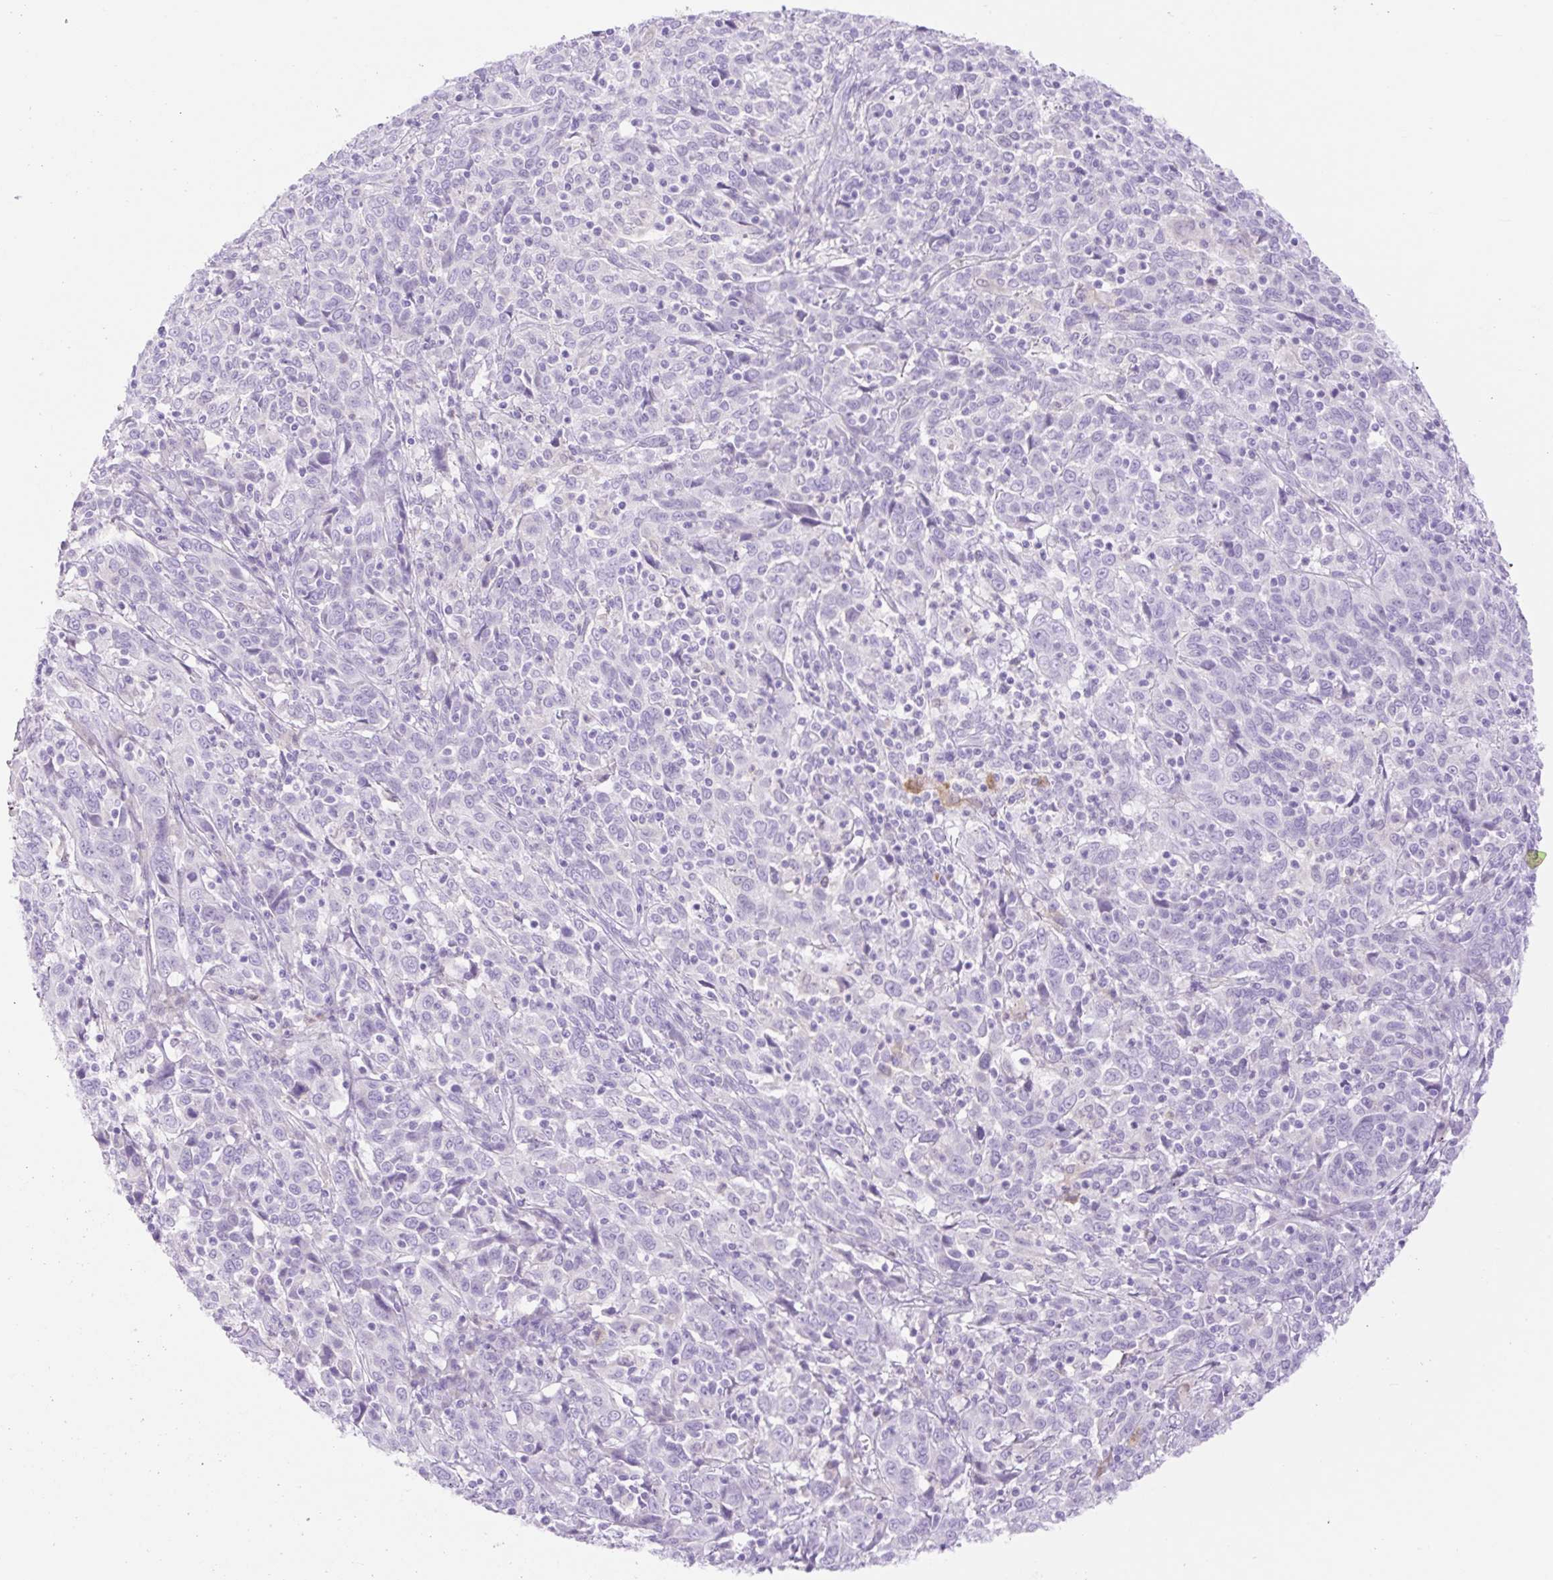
{"staining": {"intensity": "negative", "quantity": "none", "location": "none"}, "tissue": "cervical cancer", "cell_type": "Tumor cells", "image_type": "cancer", "snomed": [{"axis": "morphology", "description": "Squamous cell carcinoma, NOS"}, {"axis": "topography", "description": "Cervix"}], "caption": "DAB (3,3'-diaminobenzidine) immunohistochemical staining of human squamous cell carcinoma (cervical) displays no significant positivity in tumor cells.", "gene": "SLC25A40", "patient": {"sex": "female", "age": 46}}